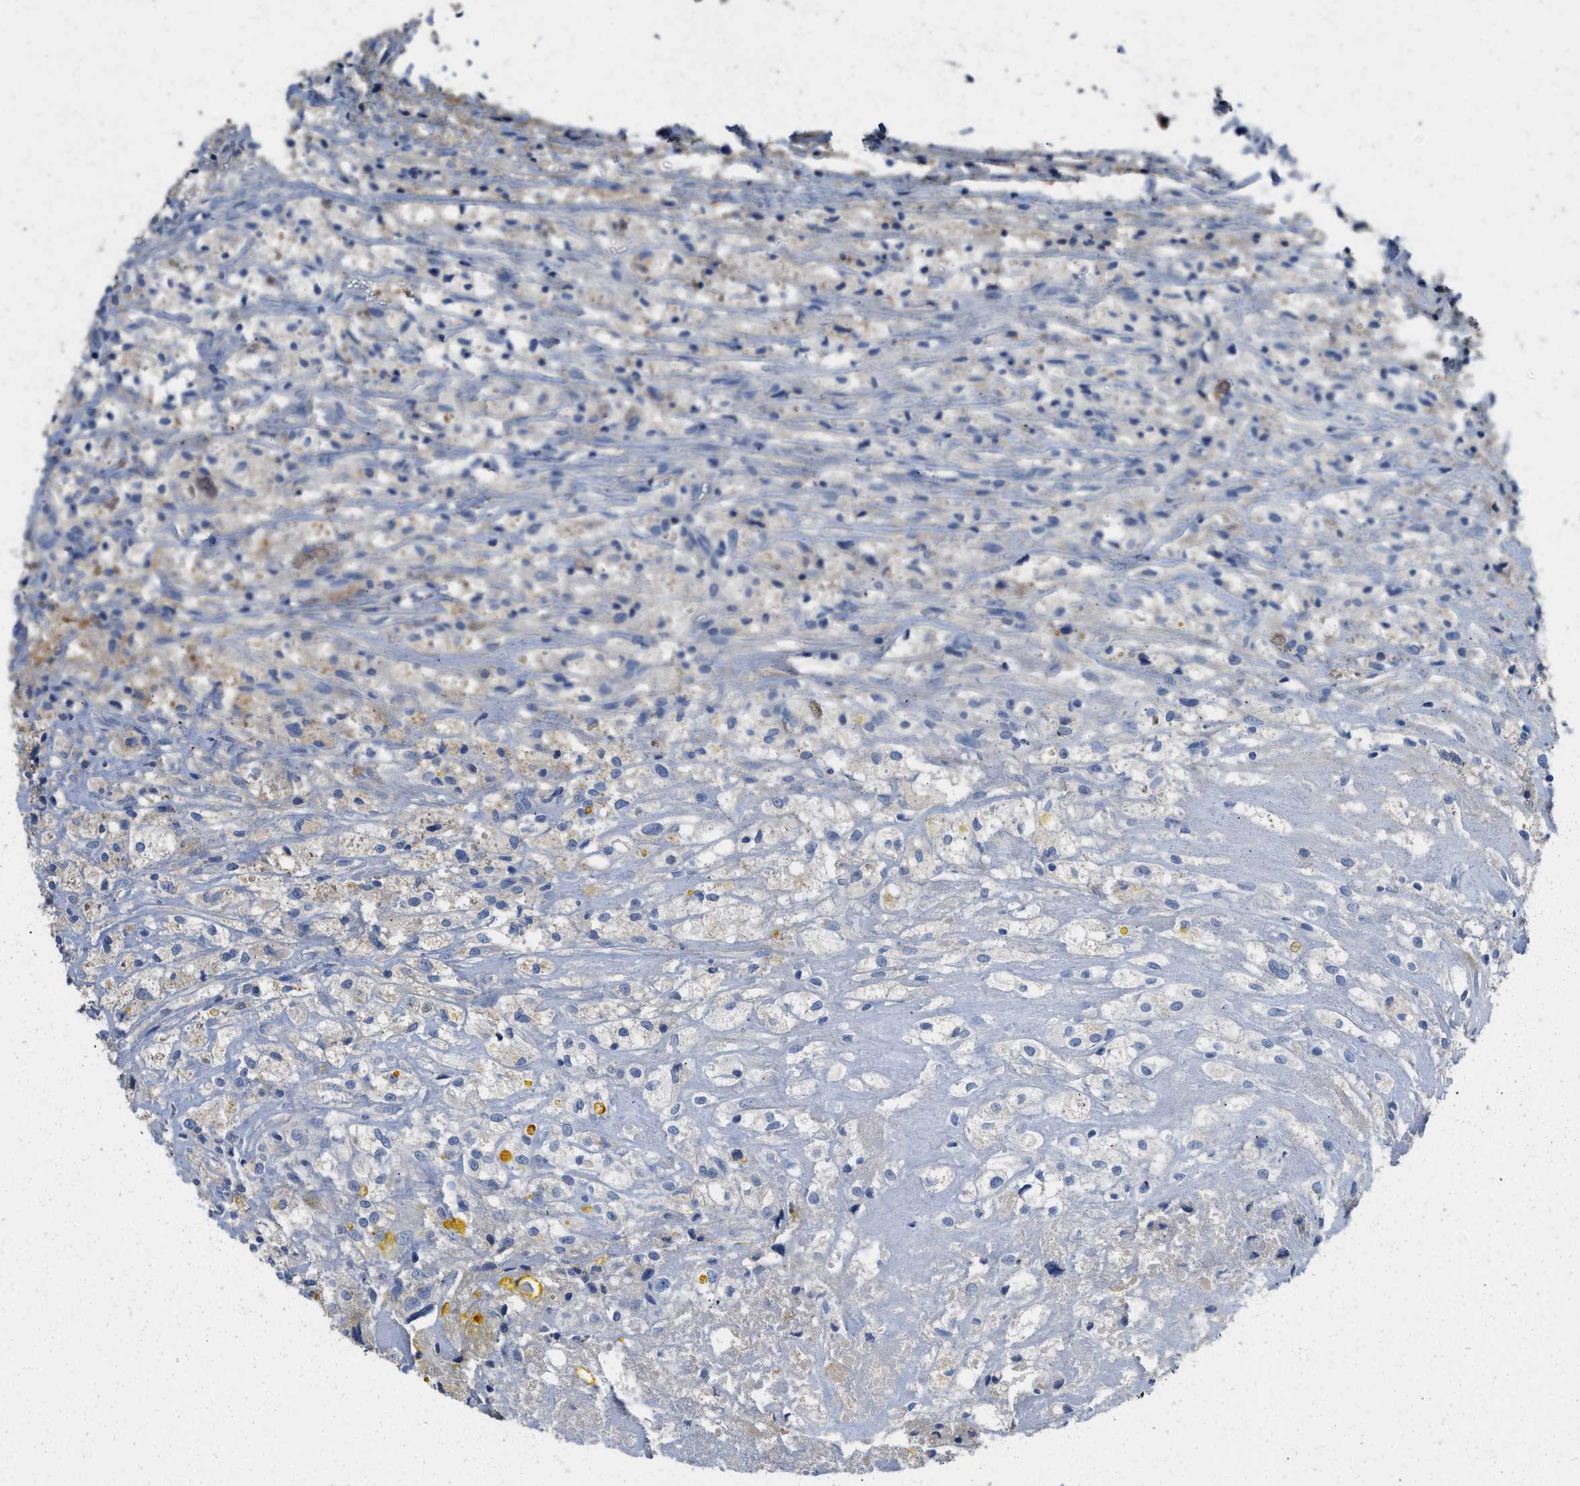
{"staining": {"intensity": "negative", "quantity": "none", "location": "none"}, "tissue": "testis cancer", "cell_type": "Tumor cells", "image_type": "cancer", "snomed": [{"axis": "morphology", "description": "Carcinoma, Embryonal, NOS"}, {"axis": "topography", "description": "Testis"}], "caption": "This histopathology image is of testis embryonal carcinoma stained with immunohistochemistry to label a protein in brown with the nuclei are counter-stained blue. There is no positivity in tumor cells.", "gene": "C1S", "patient": {"sex": "male", "age": 2}}